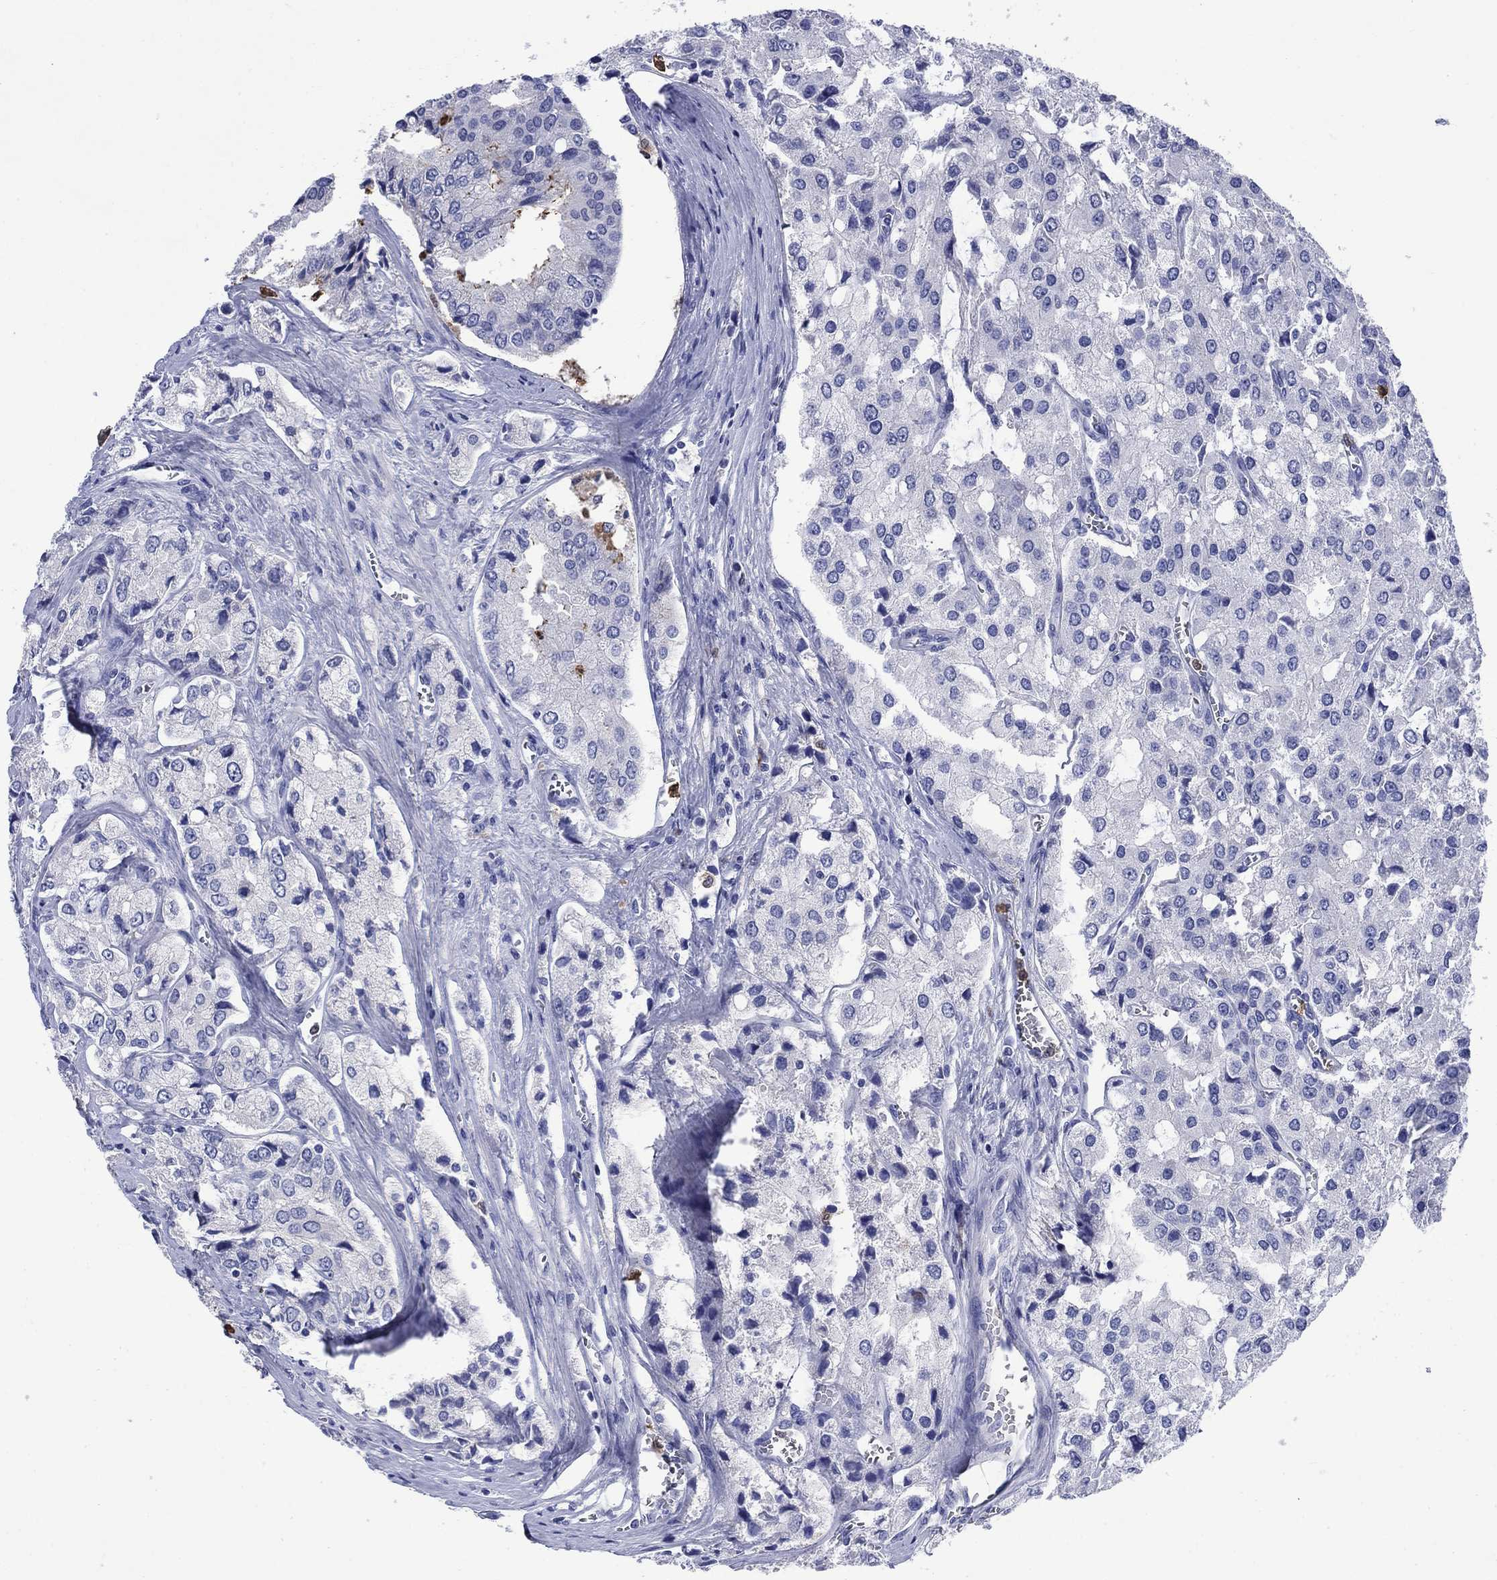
{"staining": {"intensity": "negative", "quantity": "none", "location": "none"}, "tissue": "prostate cancer", "cell_type": "Tumor cells", "image_type": "cancer", "snomed": [{"axis": "morphology", "description": "Adenocarcinoma, NOS"}, {"axis": "topography", "description": "Prostate and seminal vesicle, NOS"}, {"axis": "topography", "description": "Prostate"}], "caption": "Immunohistochemistry of adenocarcinoma (prostate) reveals no positivity in tumor cells.", "gene": "TFR2", "patient": {"sex": "male", "age": 67}}